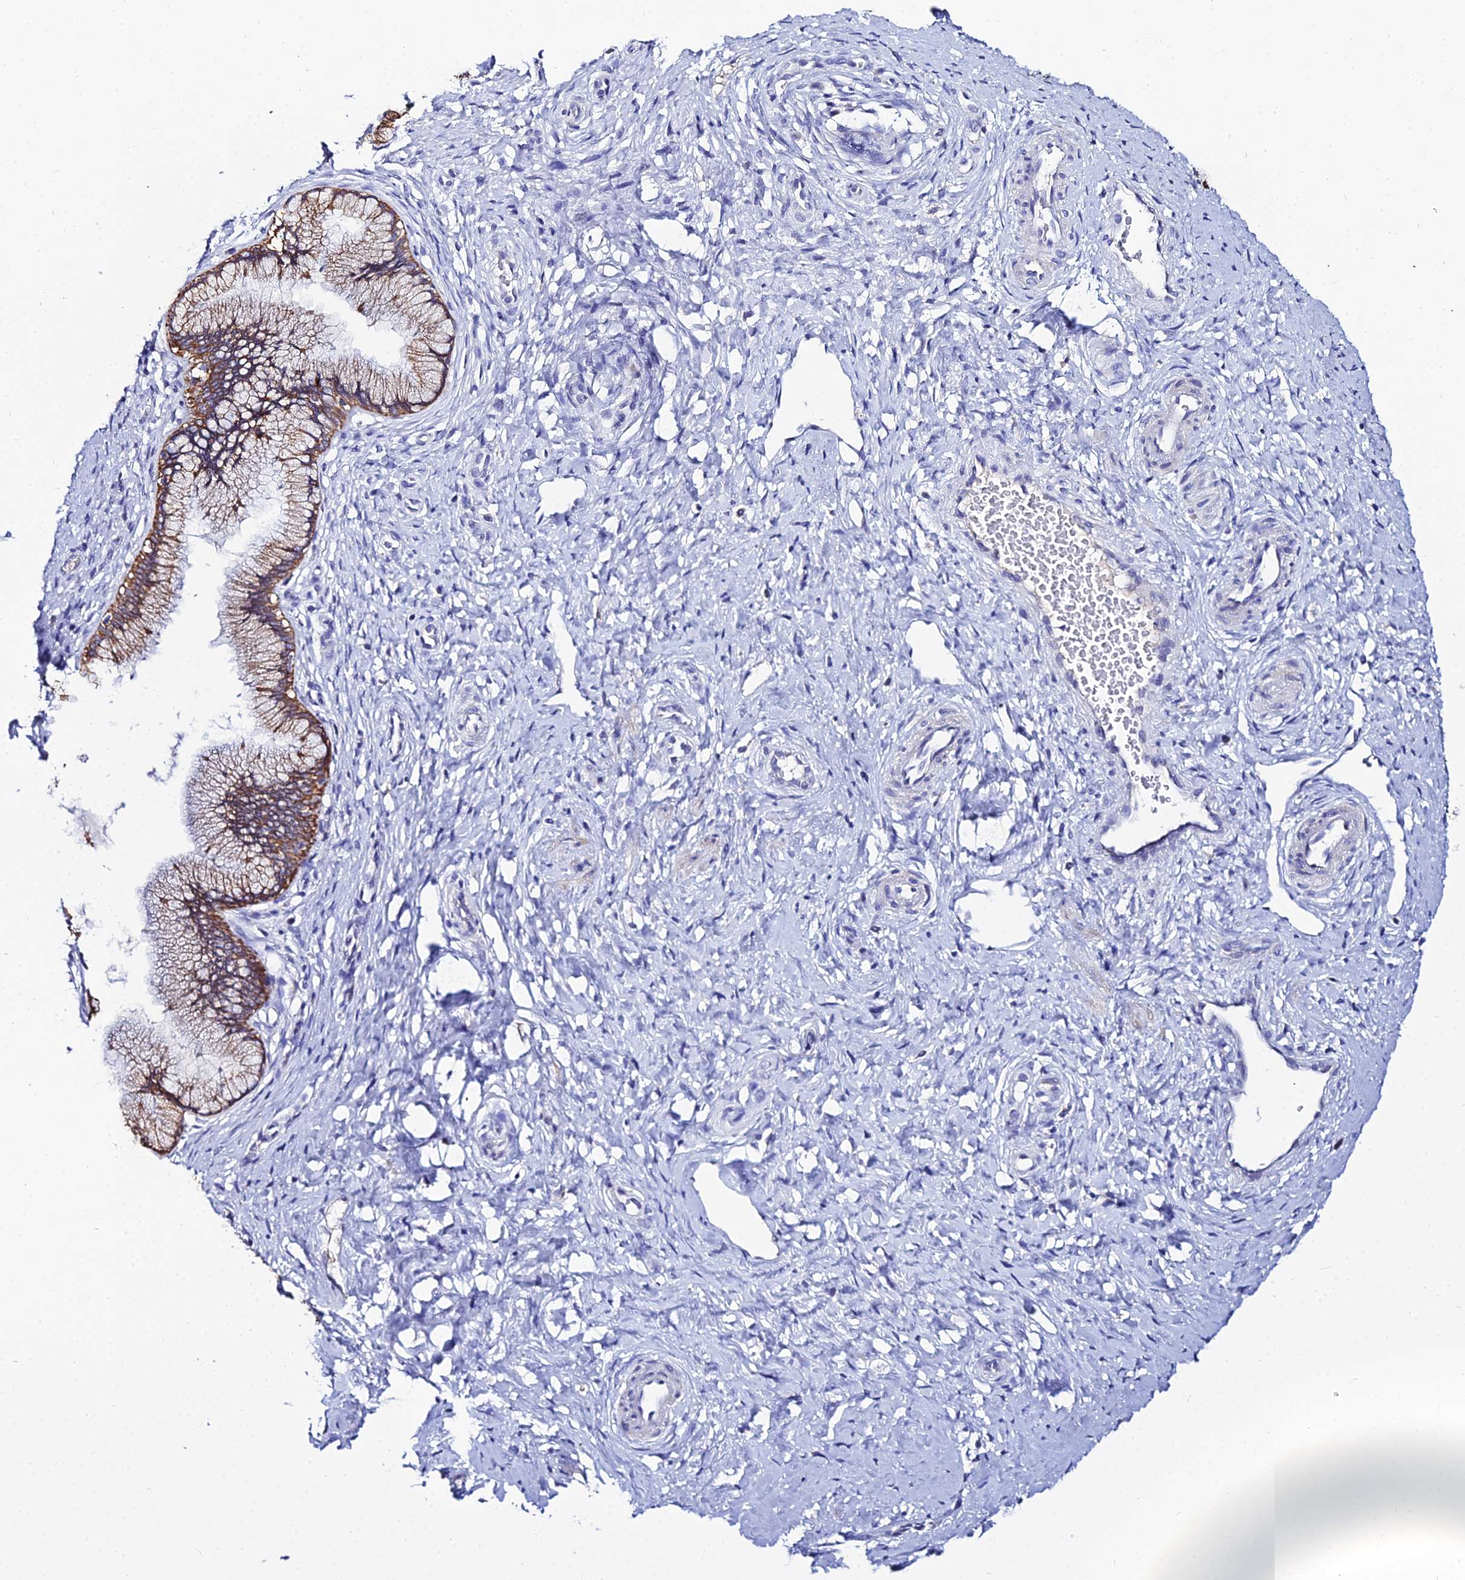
{"staining": {"intensity": "moderate", "quantity": ">75%", "location": "cytoplasmic/membranous"}, "tissue": "cervix", "cell_type": "Glandular cells", "image_type": "normal", "snomed": [{"axis": "morphology", "description": "Normal tissue, NOS"}, {"axis": "topography", "description": "Cervix"}], "caption": "About >75% of glandular cells in unremarkable human cervix display moderate cytoplasmic/membranous protein positivity as visualized by brown immunohistochemical staining.", "gene": "ZXDA", "patient": {"sex": "female", "age": 36}}